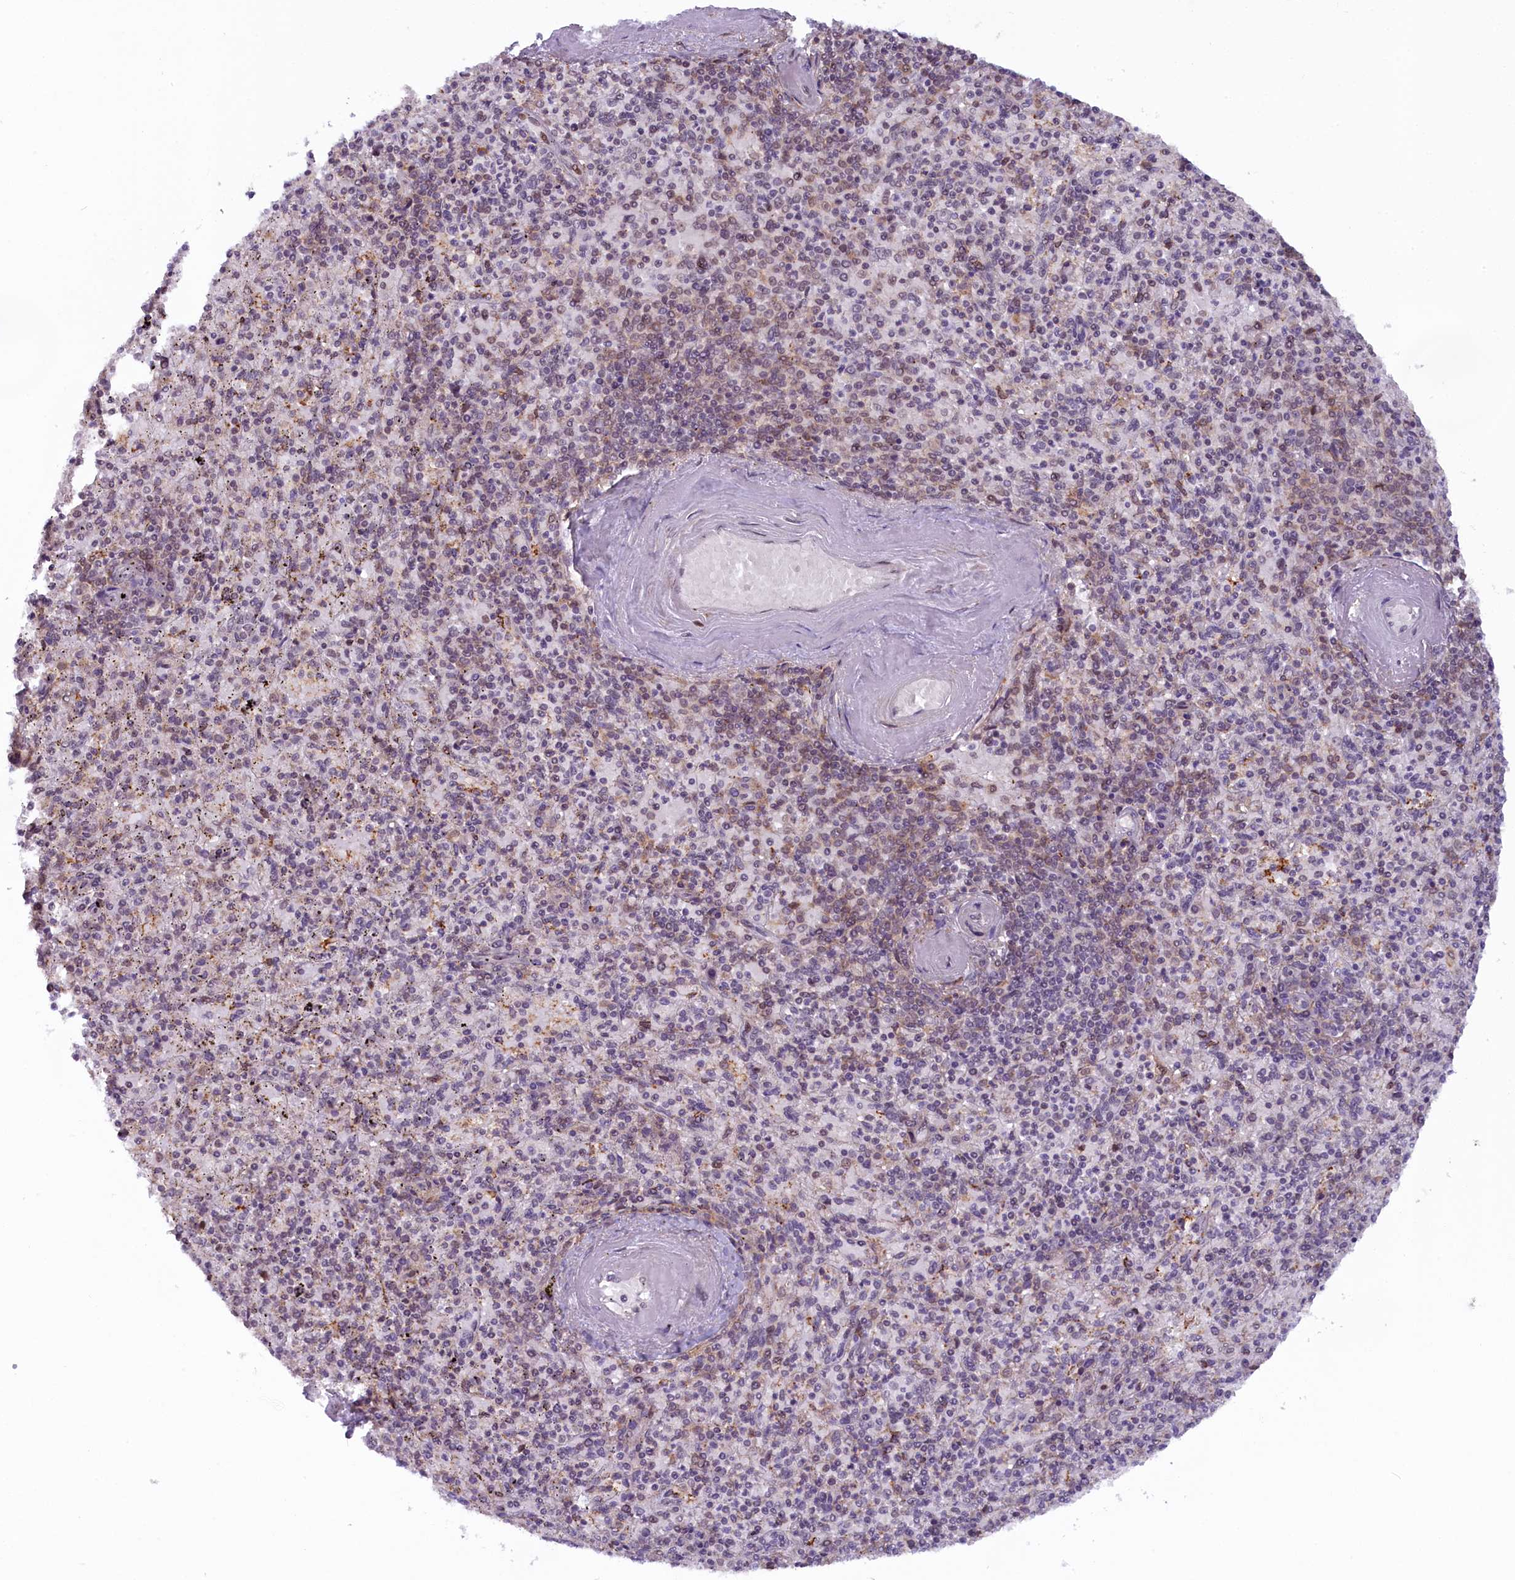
{"staining": {"intensity": "moderate", "quantity": "25%-75%", "location": "cytoplasmic/membranous"}, "tissue": "spleen", "cell_type": "Cells in red pulp", "image_type": "normal", "snomed": [{"axis": "morphology", "description": "Normal tissue, NOS"}, {"axis": "topography", "description": "Spleen"}], "caption": "Spleen was stained to show a protein in brown. There is medium levels of moderate cytoplasmic/membranous staining in approximately 25%-75% of cells in red pulp. The protein of interest is stained brown, and the nuclei are stained in blue (DAB (3,3'-diaminobenzidine) IHC with brightfield microscopy, high magnification).", "gene": "FCHO1", "patient": {"sex": "male", "age": 82}}